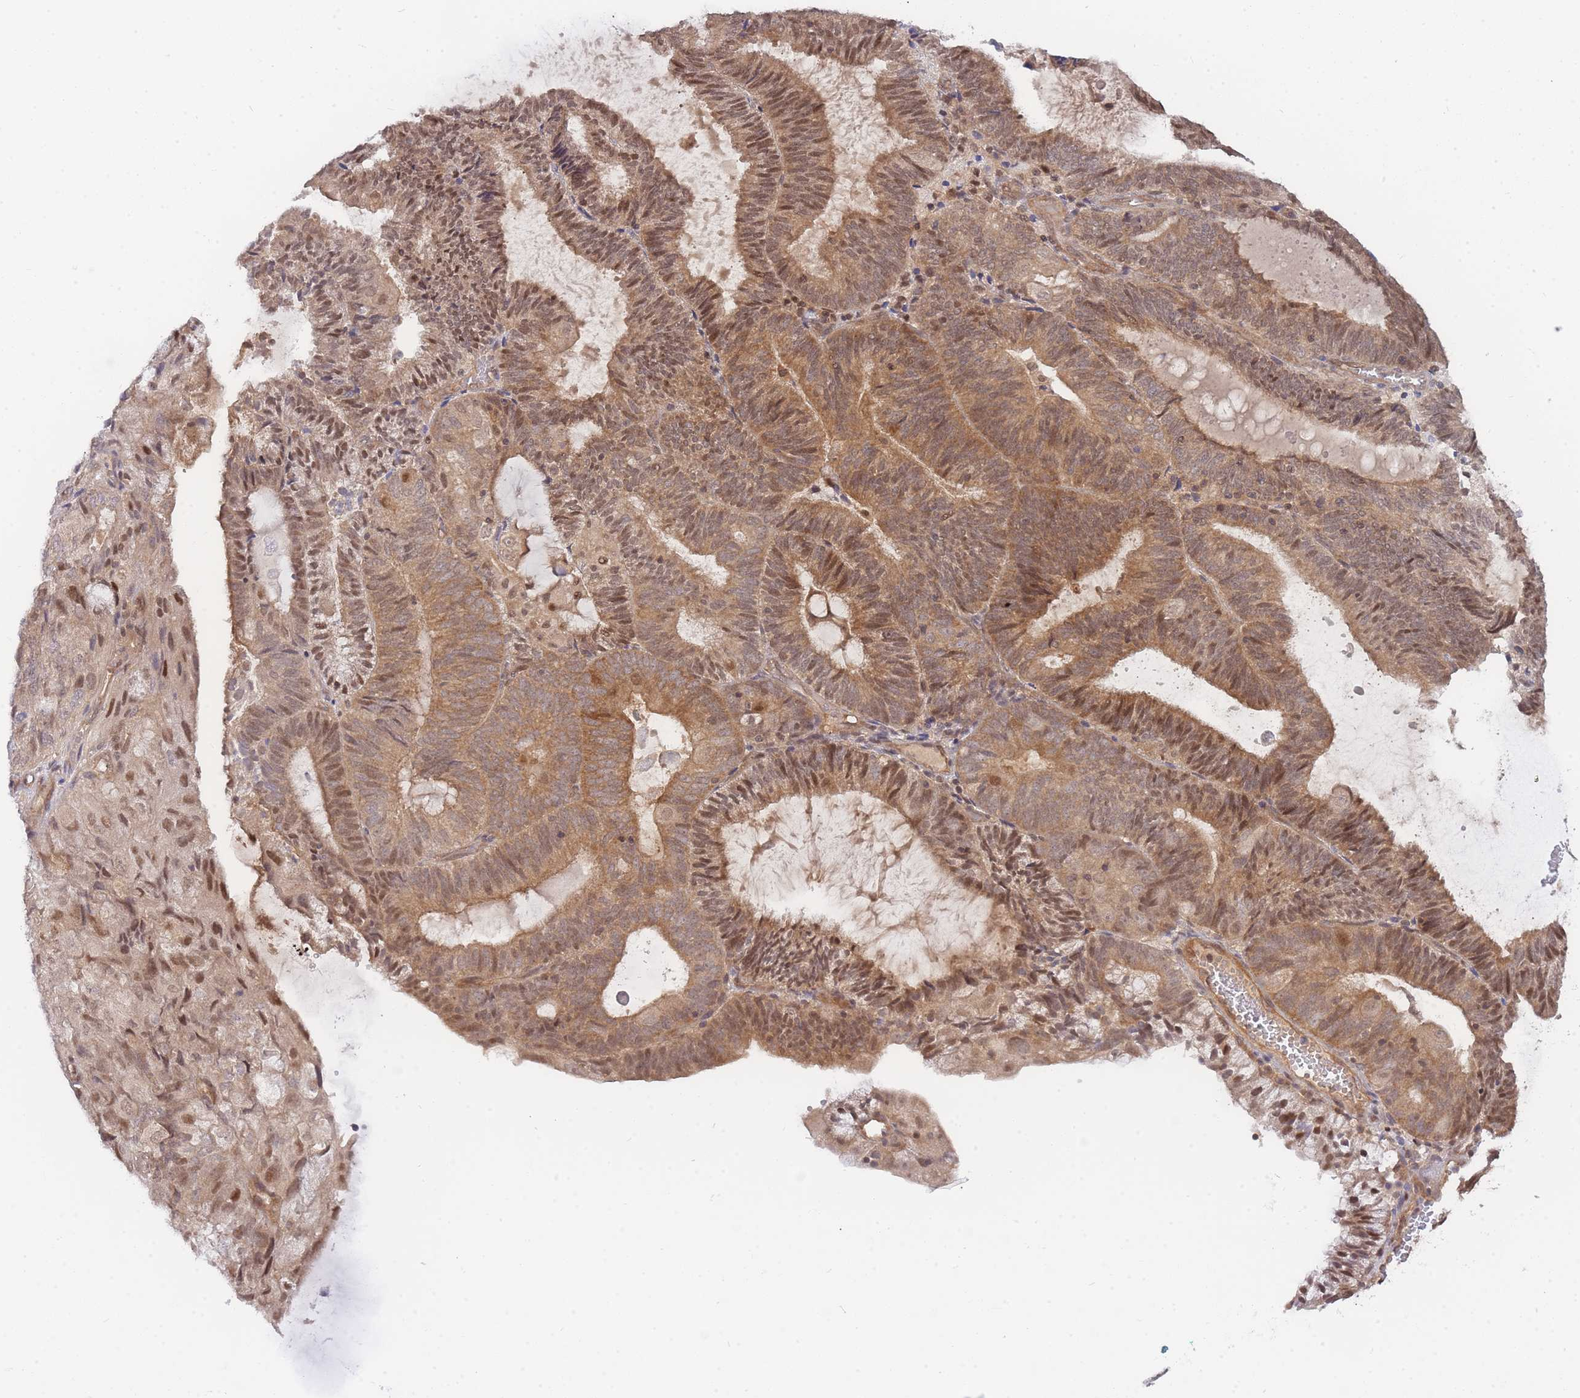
{"staining": {"intensity": "moderate", "quantity": ">75%", "location": "cytoplasmic/membranous,nuclear"}, "tissue": "endometrial cancer", "cell_type": "Tumor cells", "image_type": "cancer", "snomed": [{"axis": "morphology", "description": "Adenocarcinoma, NOS"}, {"axis": "topography", "description": "Endometrium"}], "caption": "Immunohistochemical staining of human endometrial cancer (adenocarcinoma) demonstrates moderate cytoplasmic/membranous and nuclear protein positivity in approximately >75% of tumor cells.", "gene": "KIAA1191", "patient": {"sex": "female", "age": 81}}